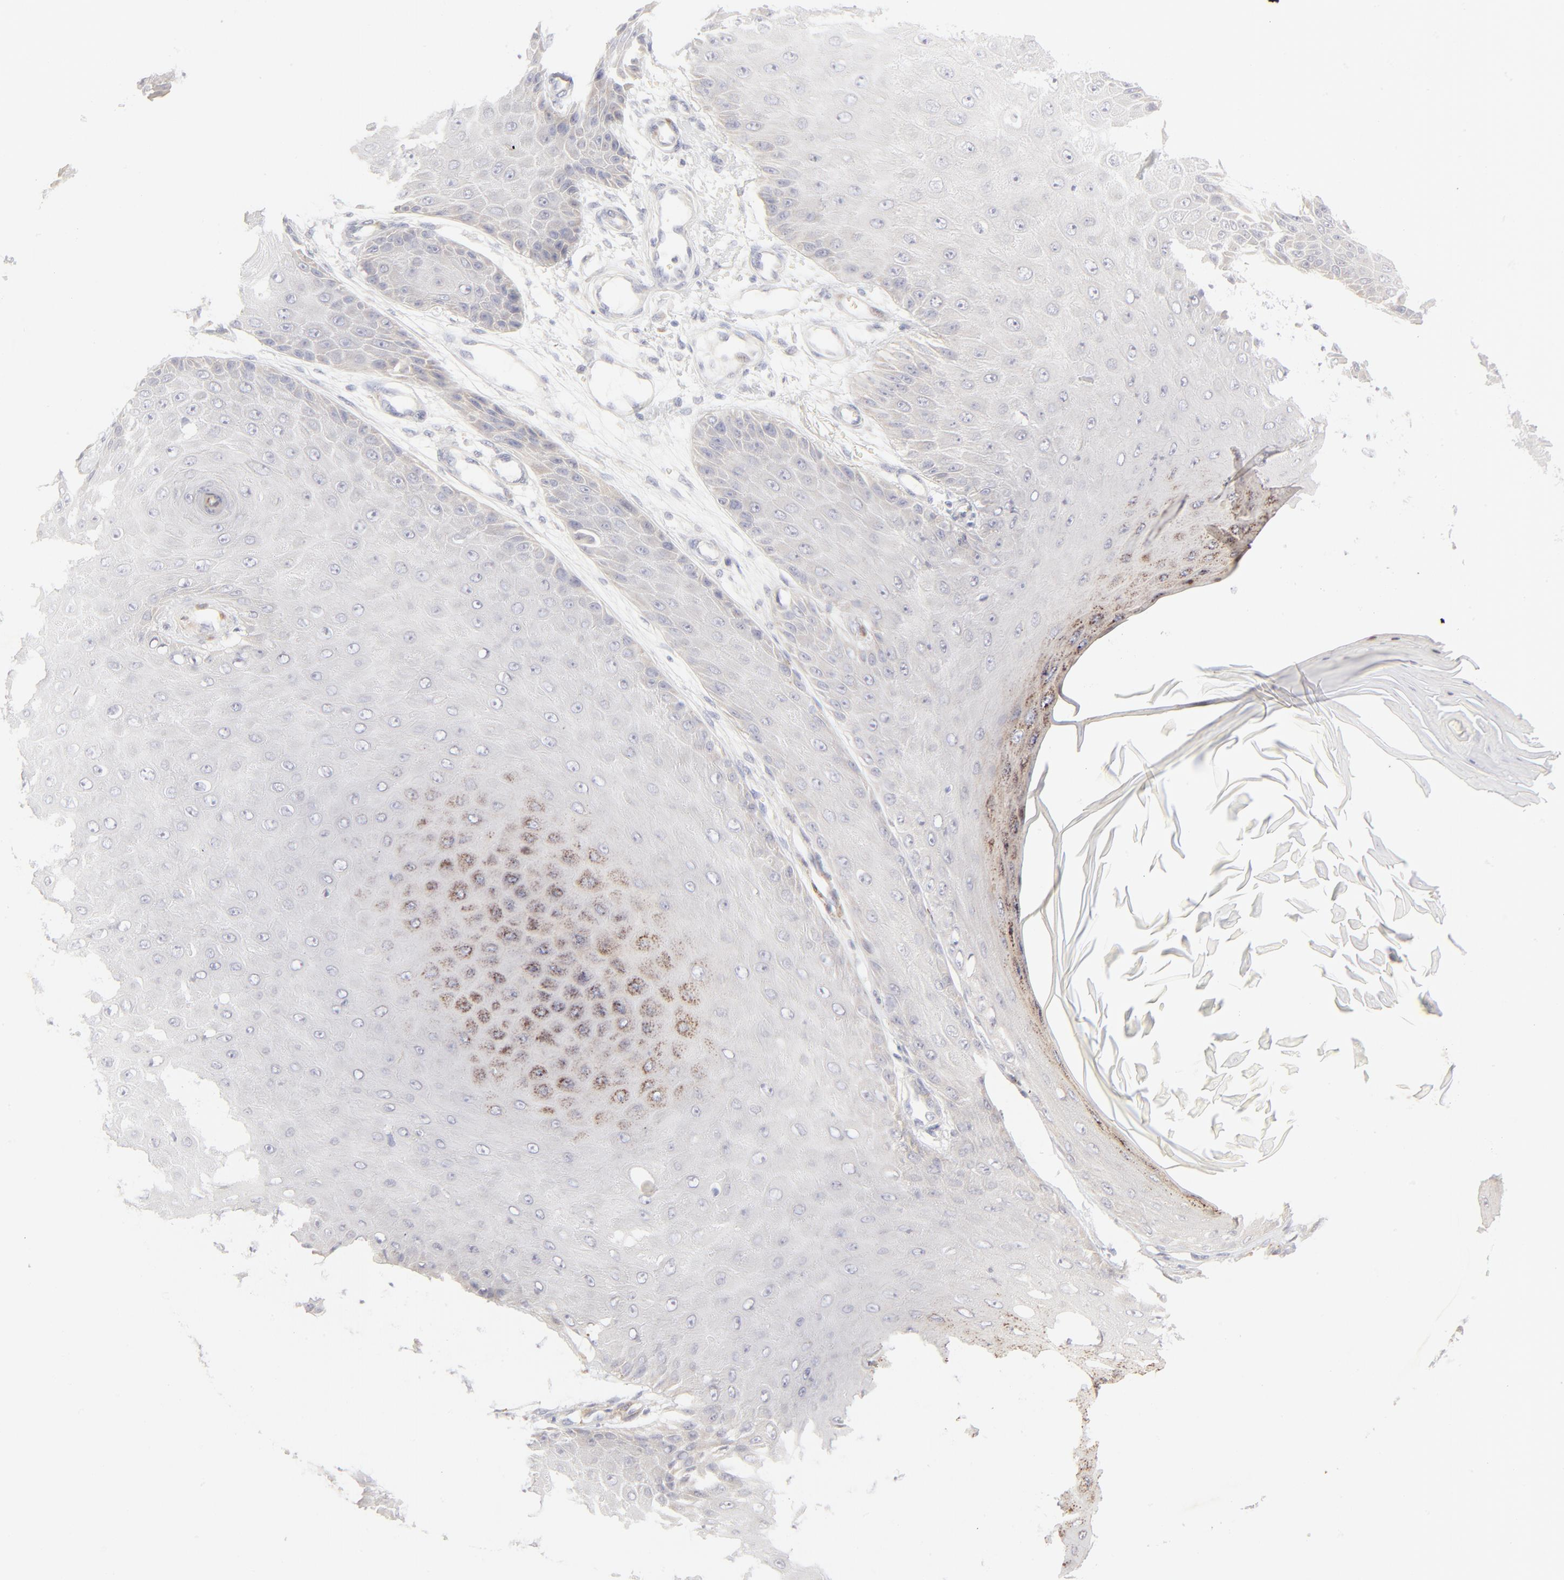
{"staining": {"intensity": "moderate", "quantity": "<25%", "location": "cytoplasmic/membranous"}, "tissue": "skin cancer", "cell_type": "Tumor cells", "image_type": "cancer", "snomed": [{"axis": "morphology", "description": "Squamous cell carcinoma, NOS"}, {"axis": "topography", "description": "Skin"}], "caption": "Human skin squamous cell carcinoma stained for a protein (brown) displays moderate cytoplasmic/membranous positive staining in about <25% of tumor cells.", "gene": "NKX2-2", "patient": {"sex": "female", "age": 40}}